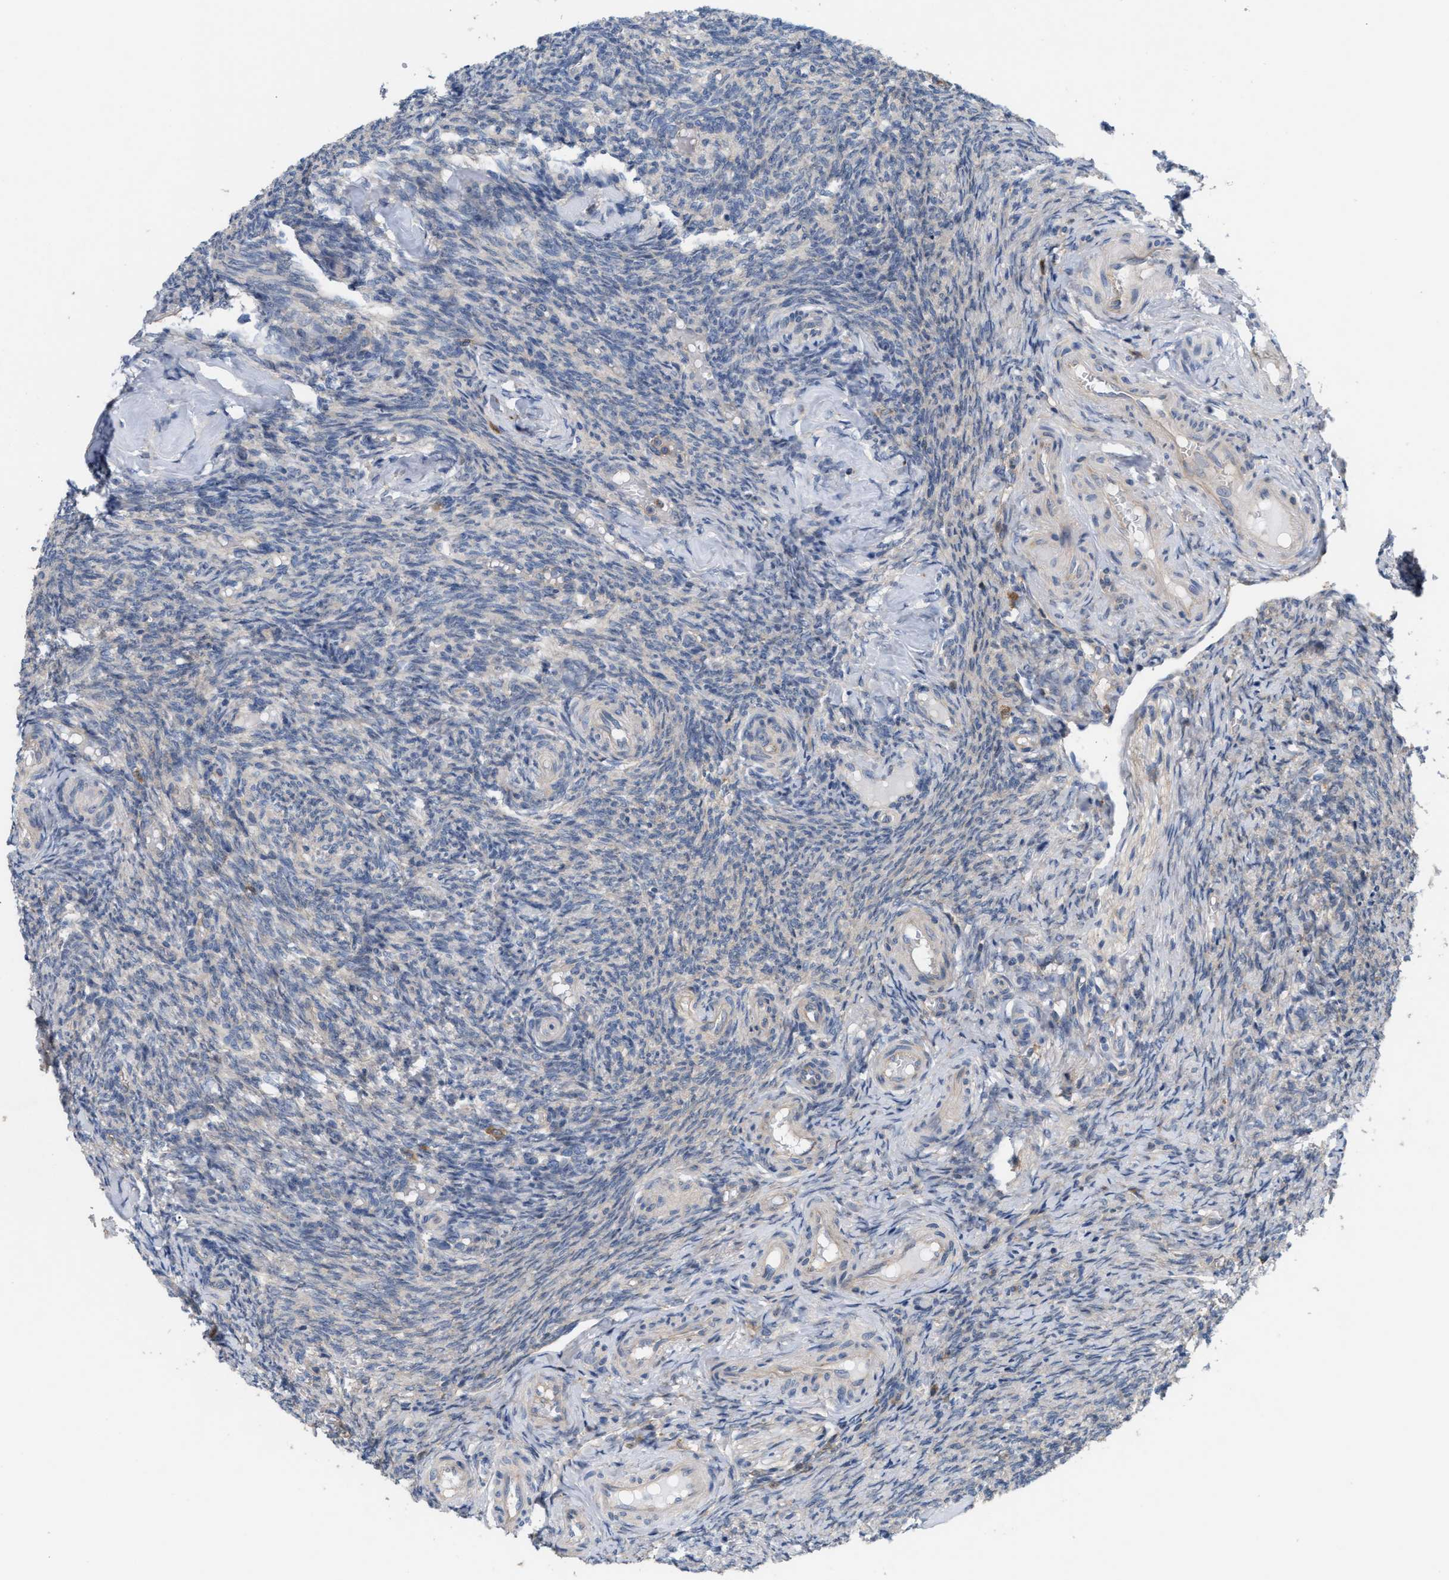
{"staining": {"intensity": "moderate", "quantity": ">75%", "location": "cytoplasmic/membranous"}, "tissue": "ovary", "cell_type": "Follicle cells", "image_type": "normal", "snomed": [{"axis": "morphology", "description": "Normal tissue, NOS"}, {"axis": "topography", "description": "Ovary"}], "caption": "Normal ovary displays moderate cytoplasmic/membranous expression in approximately >75% of follicle cells.", "gene": "DBNL", "patient": {"sex": "female", "age": 41}}